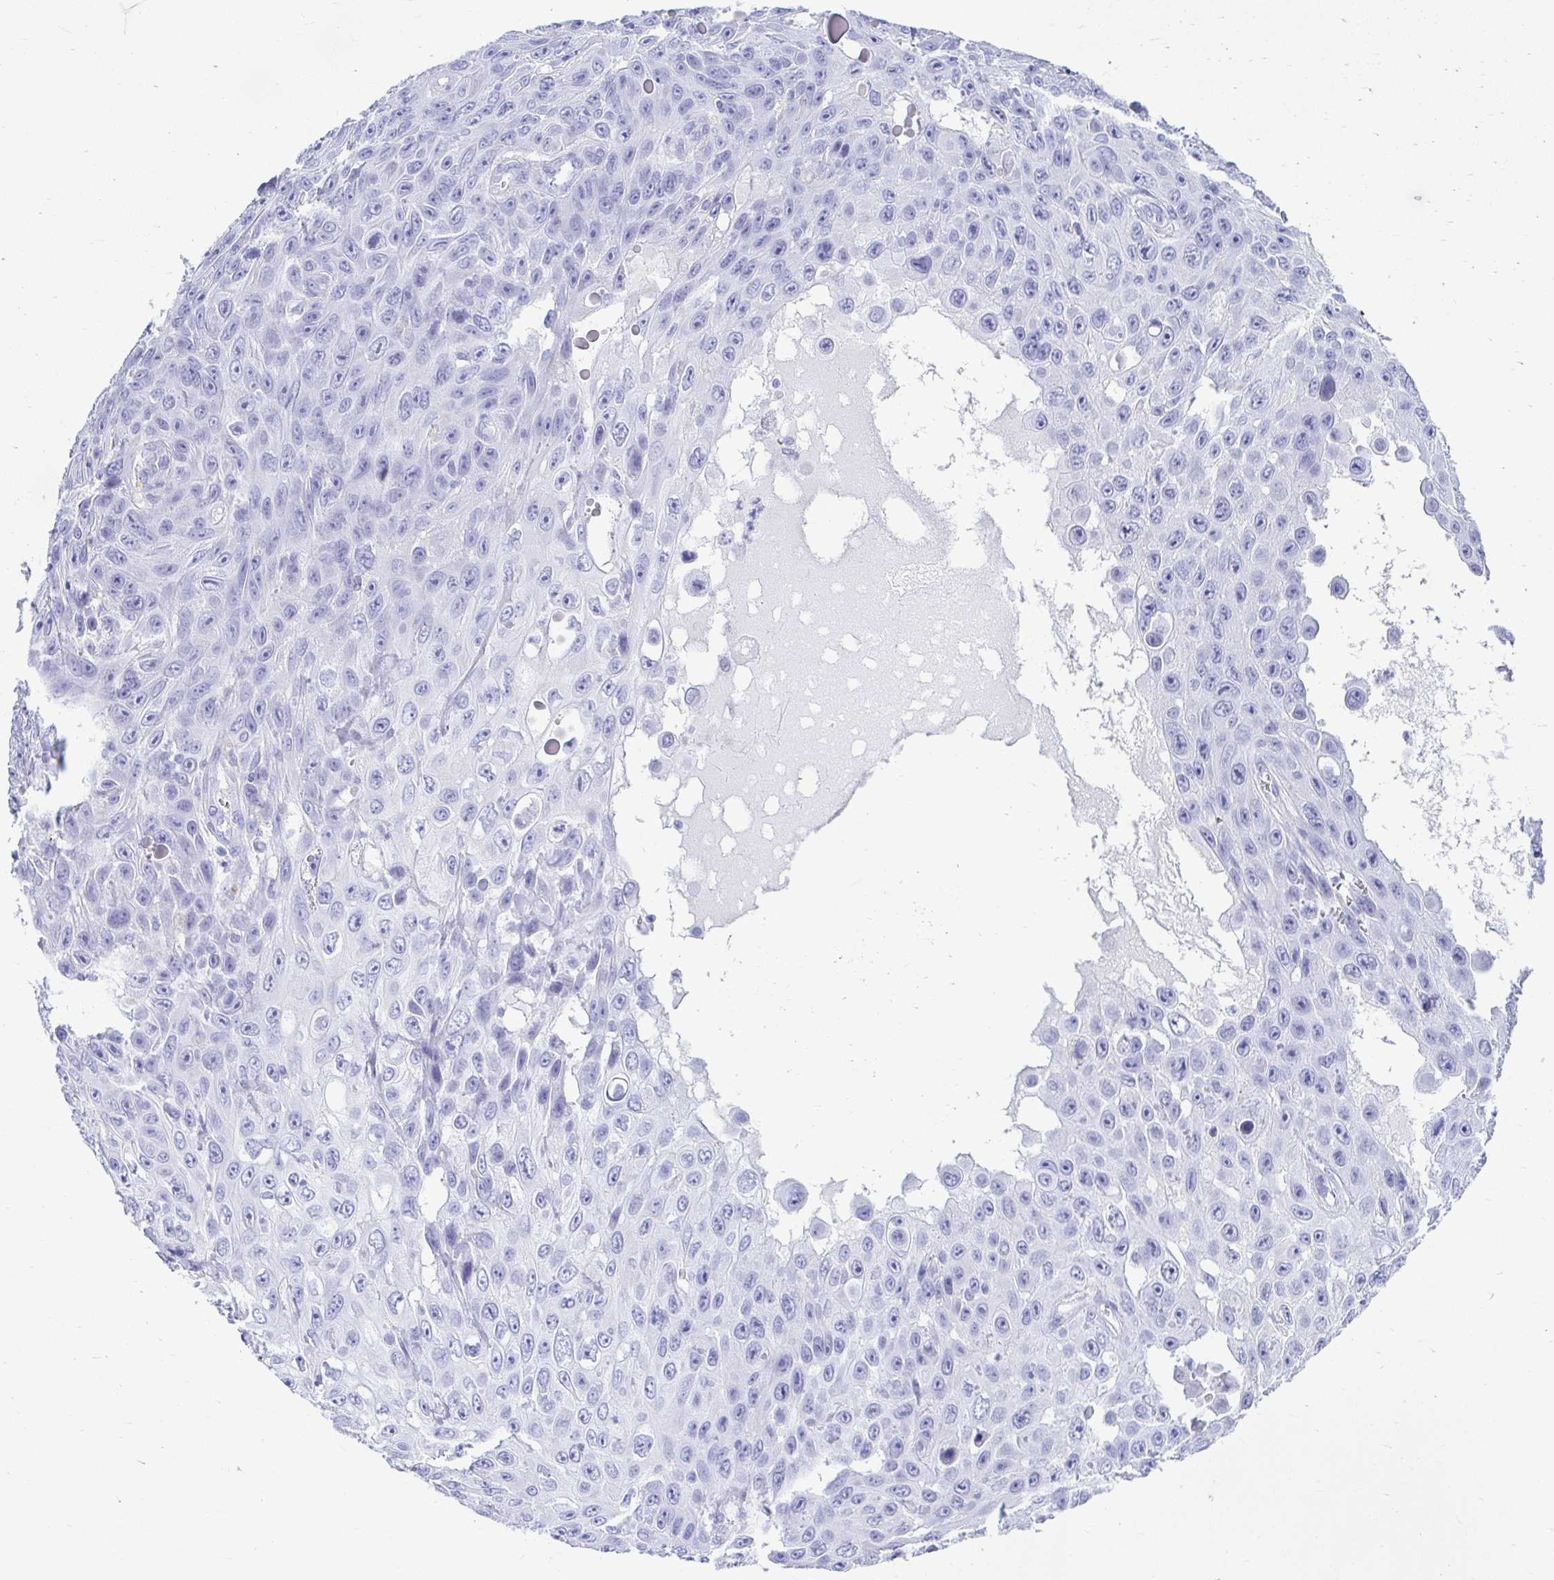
{"staining": {"intensity": "negative", "quantity": "none", "location": "none"}, "tissue": "skin cancer", "cell_type": "Tumor cells", "image_type": "cancer", "snomed": [{"axis": "morphology", "description": "Squamous cell carcinoma, NOS"}, {"axis": "topography", "description": "Skin"}], "caption": "Skin cancer stained for a protein using IHC demonstrates no expression tumor cells.", "gene": "ATP4B", "patient": {"sex": "male", "age": 82}}